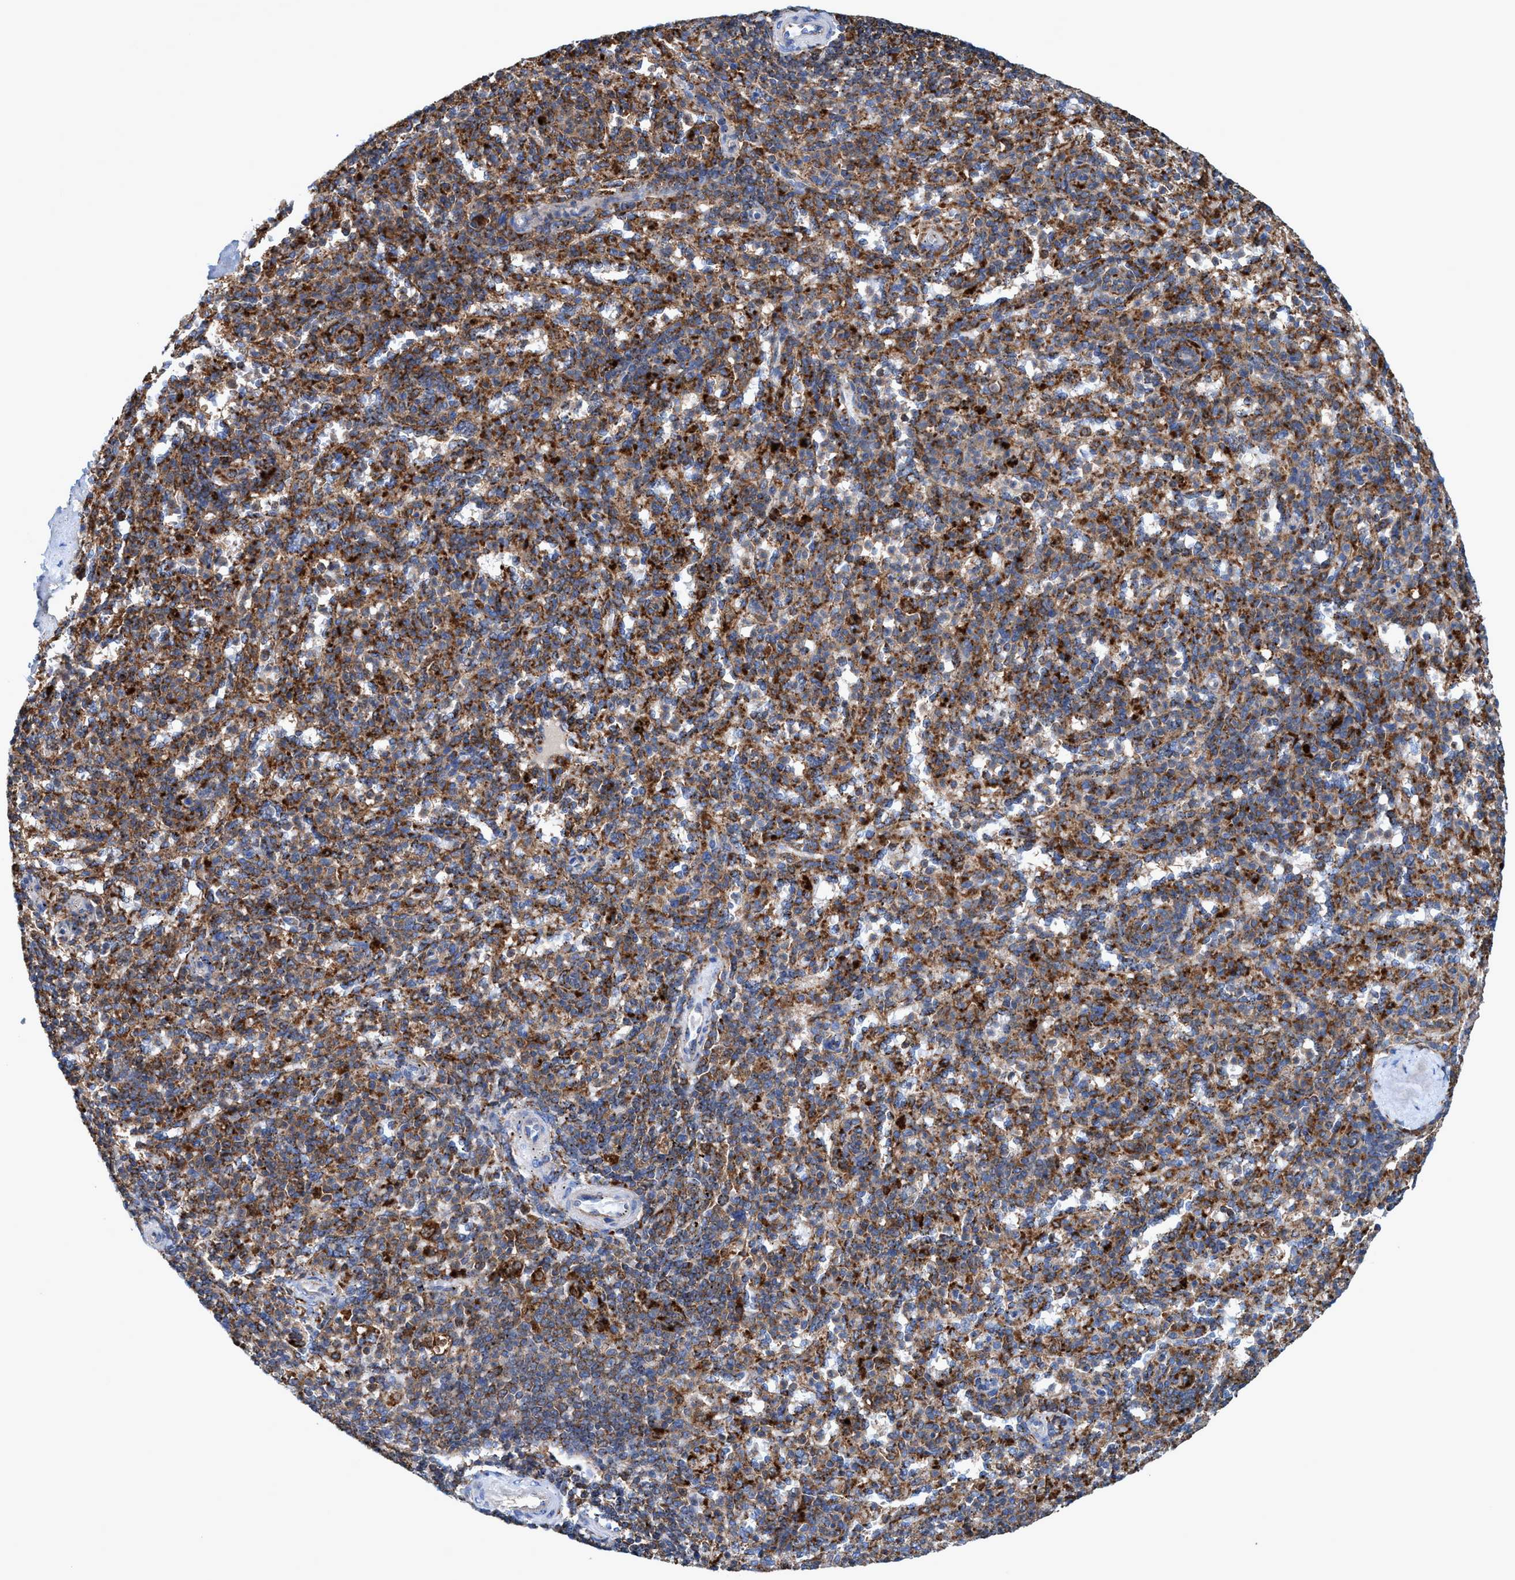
{"staining": {"intensity": "moderate", "quantity": ">75%", "location": "cytoplasmic/membranous"}, "tissue": "spleen", "cell_type": "Cells in red pulp", "image_type": "normal", "snomed": [{"axis": "morphology", "description": "Normal tissue, NOS"}, {"axis": "topography", "description": "Spleen"}], "caption": "This image reveals IHC staining of benign spleen, with medium moderate cytoplasmic/membranous positivity in approximately >75% of cells in red pulp.", "gene": "TRIM65", "patient": {"sex": "male", "age": 36}}